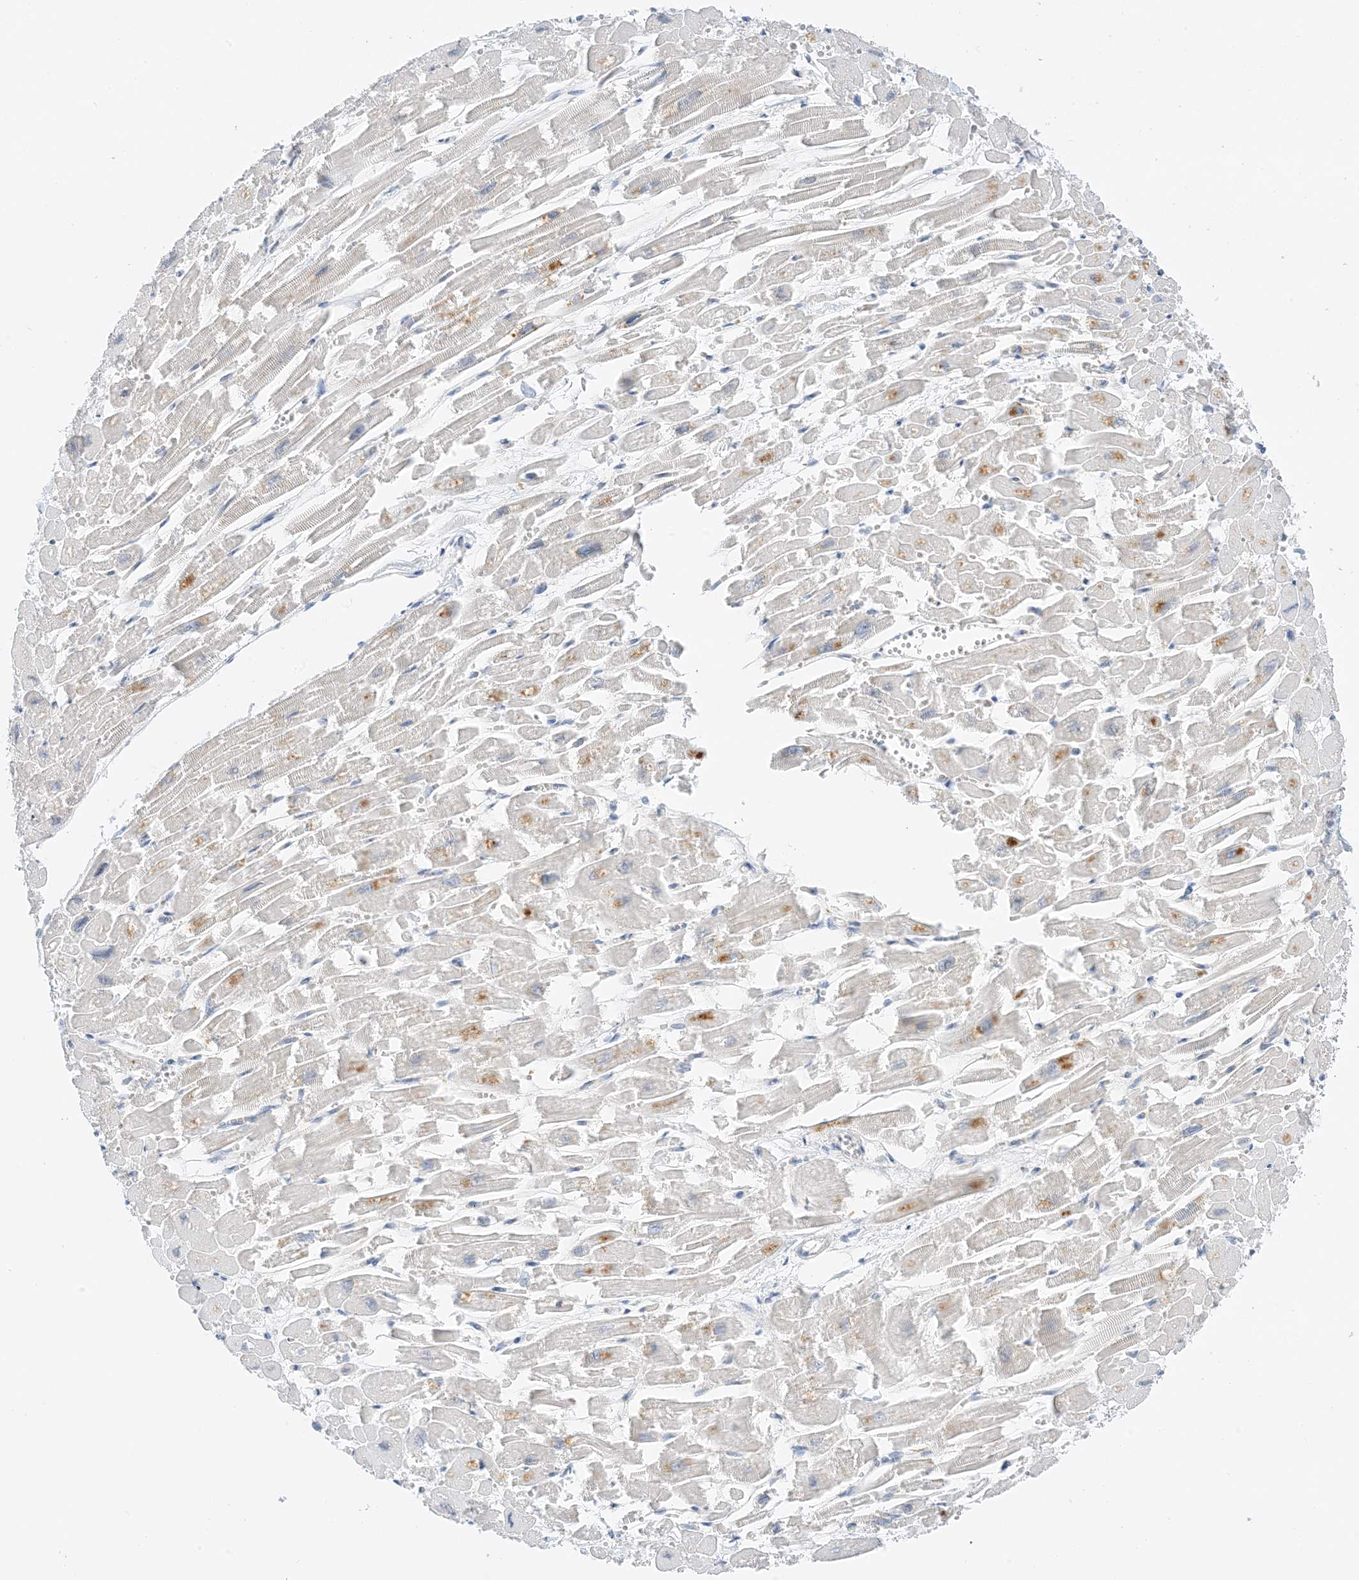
{"staining": {"intensity": "moderate", "quantity": "25%-75%", "location": "cytoplasmic/membranous"}, "tissue": "heart muscle", "cell_type": "Cardiomyocytes", "image_type": "normal", "snomed": [{"axis": "morphology", "description": "Normal tissue, NOS"}, {"axis": "topography", "description": "Heart"}], "caption": "The immunohistochemical stain labels moderate cytoplasmic/membranous staining in cardiomyocytes of normal heart muscle.", "gene": "KIFBP", "patient": {"sex": "male", "age": 54}}